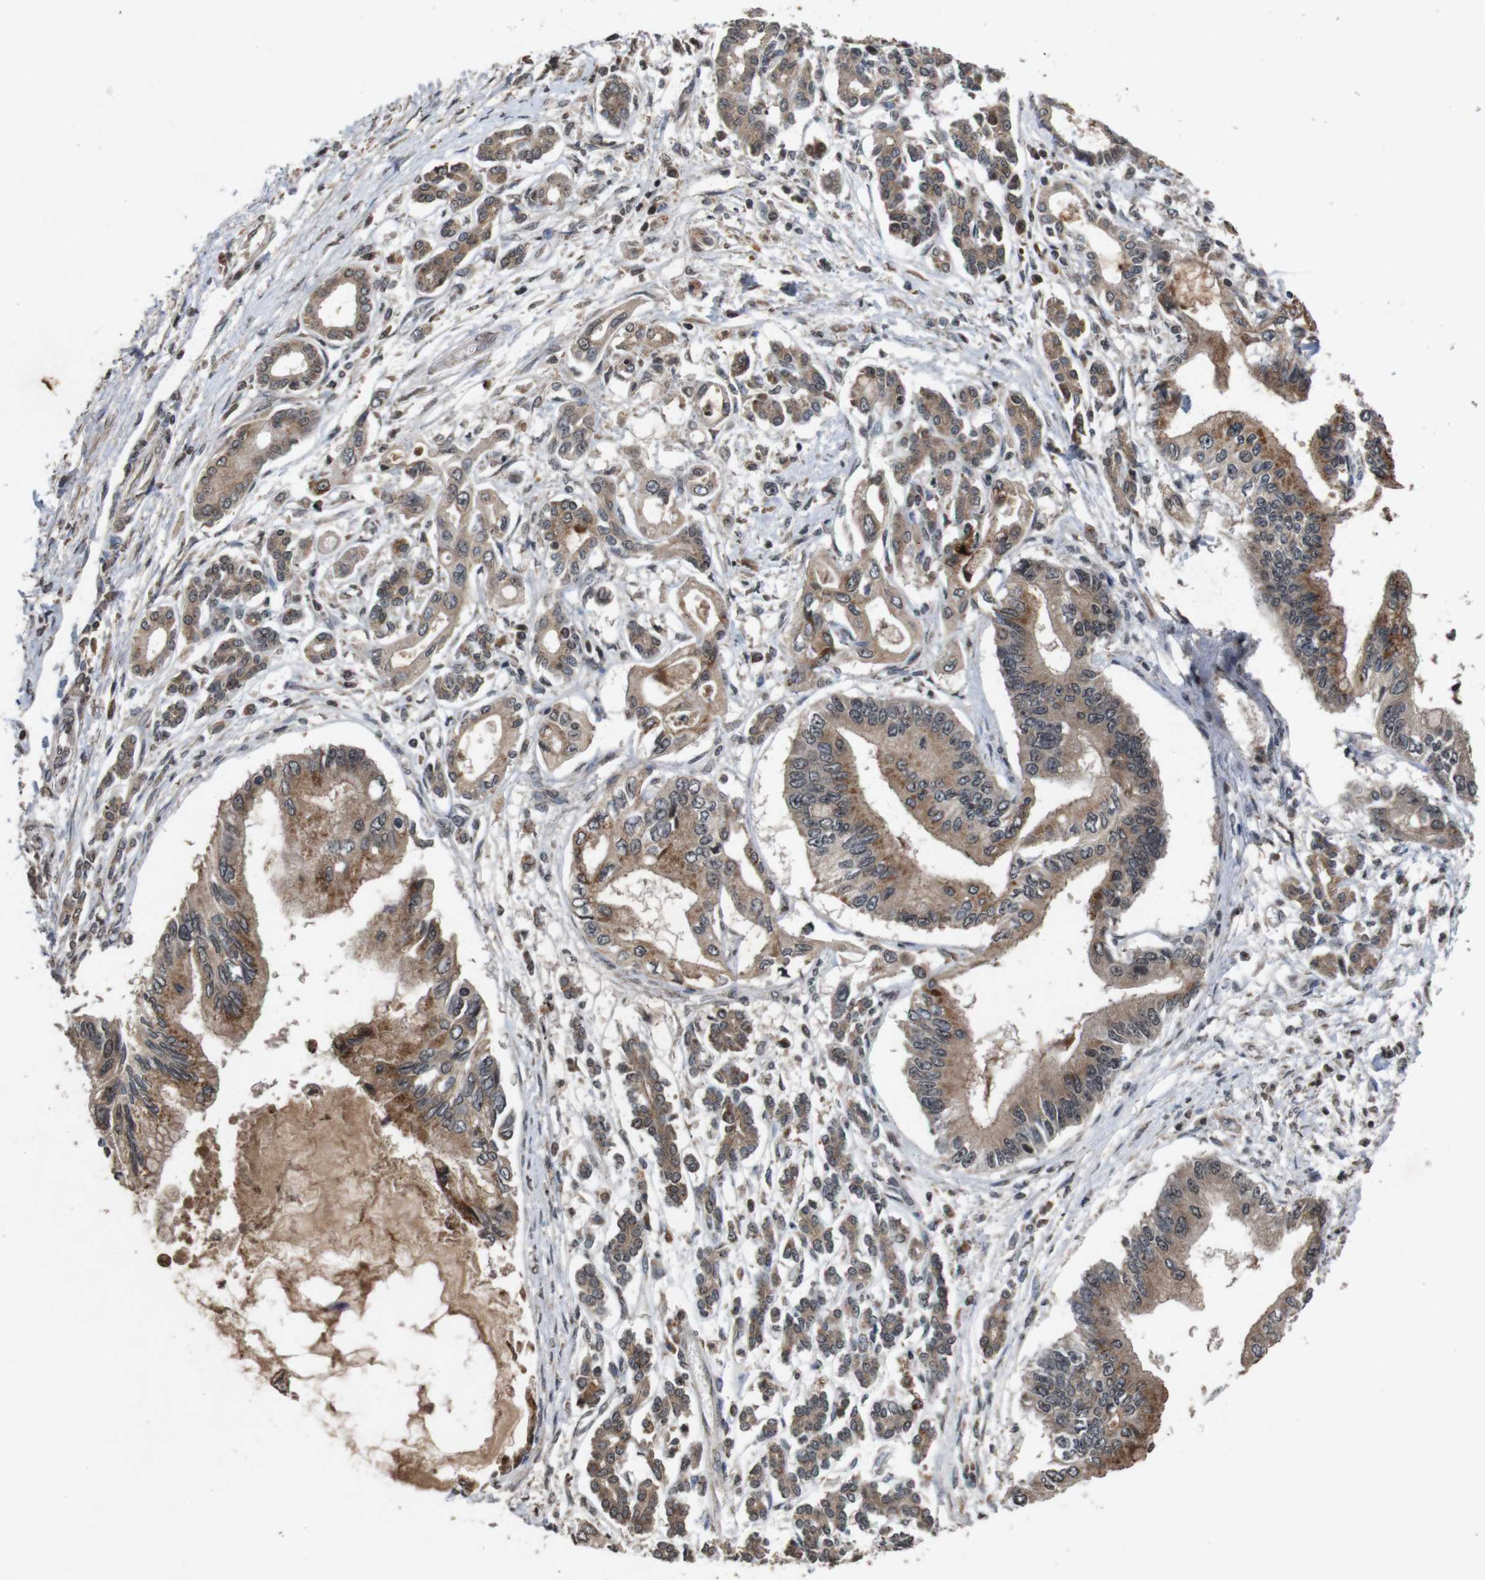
{"staining": {"intensity": "moderate", "quantity": ">75%", "location": "cytoplasmic/membranous,nuclear"}, "tissue": "pancreatic cancer", "cell_type": "Tumor cells", "image_type": "cancer", "snomed": [{"axis": "morphology", "description": "Adenocarcinoma, NOS"}, {"axis": "topography", "description": "Pancreas"}], "caption": "Pancreatic cancer tissue shows moderate cytoplasmic/membranous and nuclear expression in about >75% of tumor cells, visualized by immunohistochemistry.", "gene": "SORL1", "patient": {"sex": "male", "age": 56}}